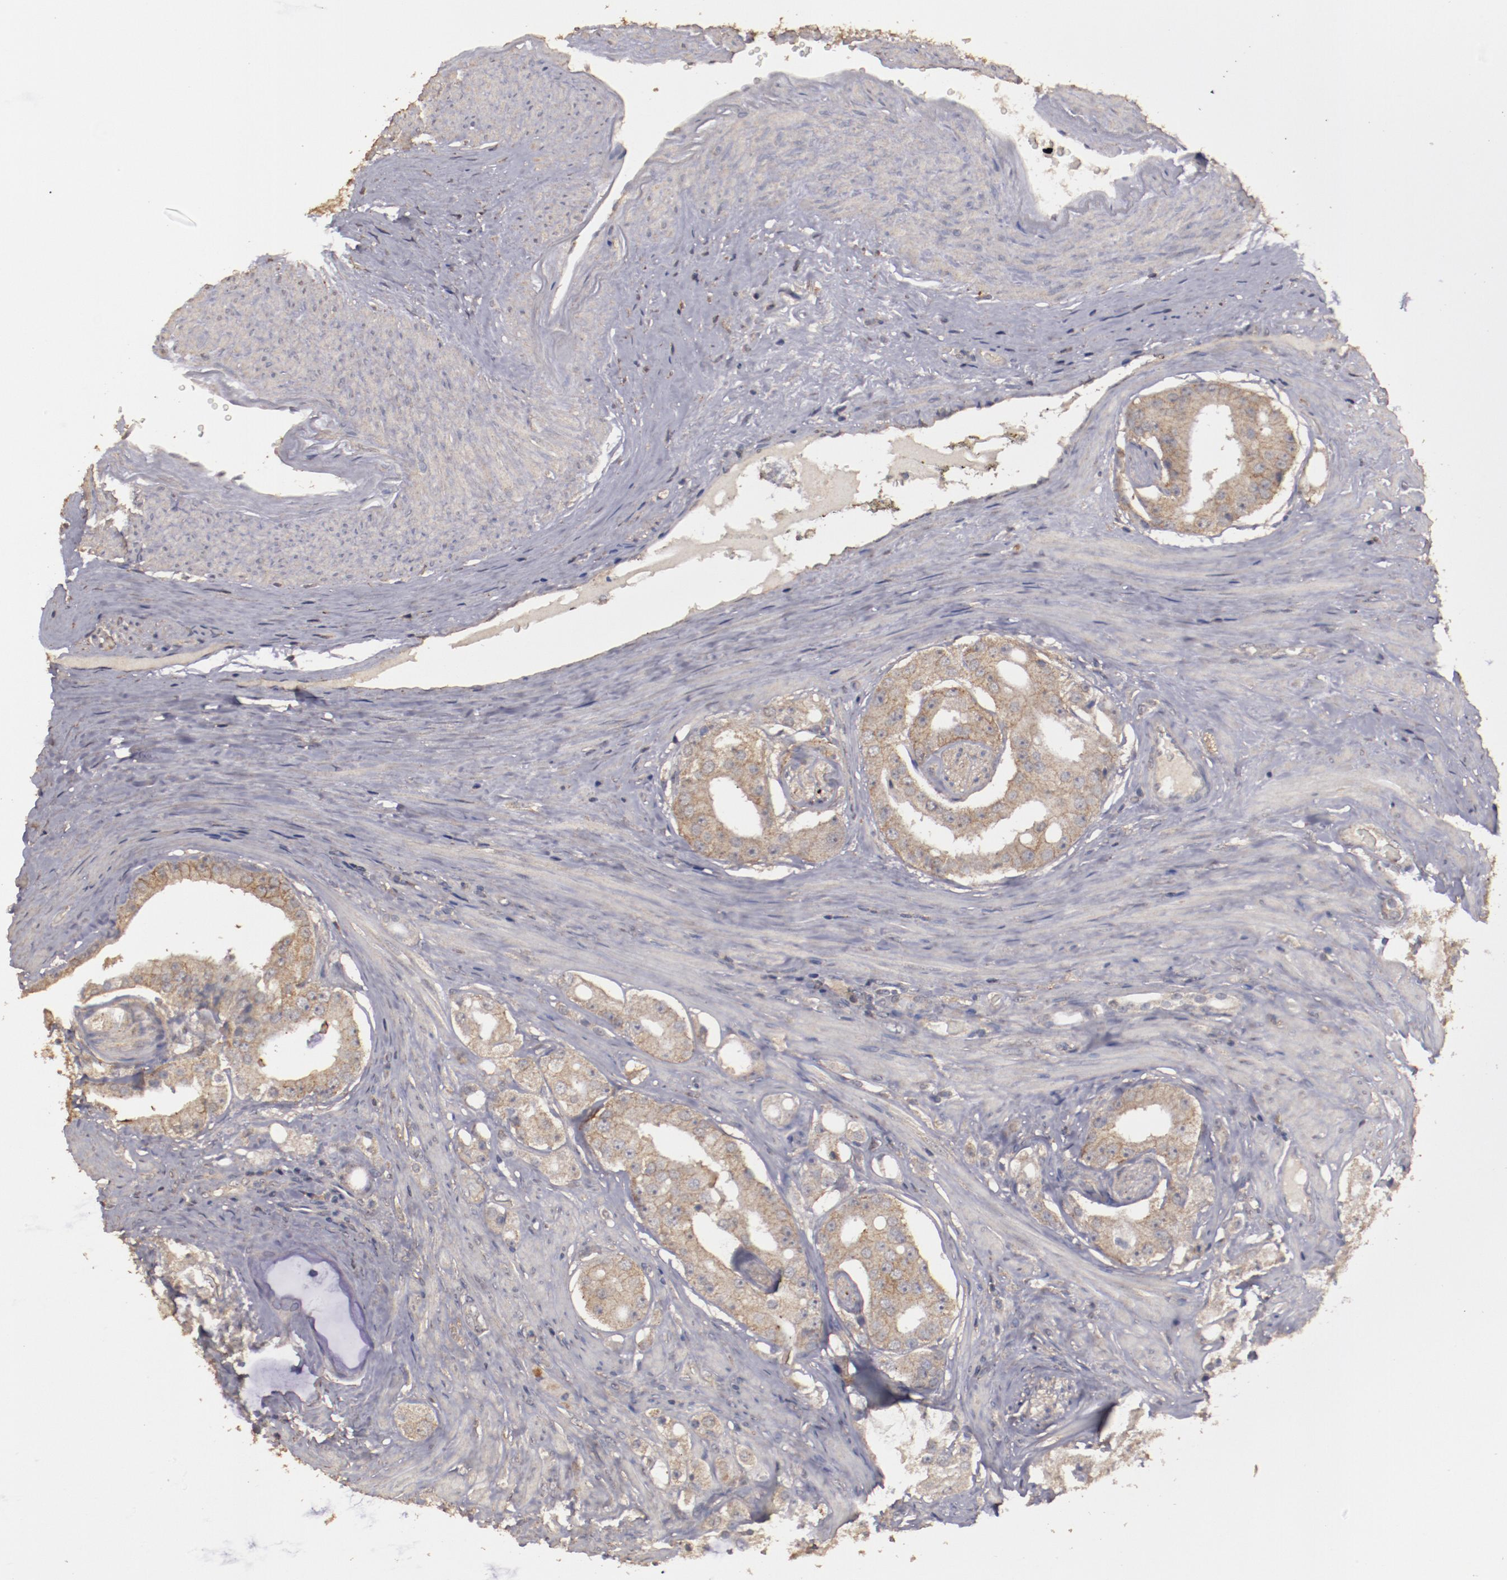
{"staining": {"intensity": "moderate", "quantity": ">75%", "location": "cytoplasmic/membranous"}, "tissue": "prostate cancer", "cell_type": "Tumor cells", "image_type": "cancer", "snomed": [{"axis": "morphology", "description": "Adenocarcinoma, High grade"}, {"axis": "topography", "description": "Prostate"}], "caption": "DAB immunohistochemical staining of prostate adenocarcinoma (high-grade) reveals moderate cytoplasmic/membranous protein expression in about >75% of tumor cells.", "gene": "FAT1", "patient": {"sex": "male", "age": 68}}